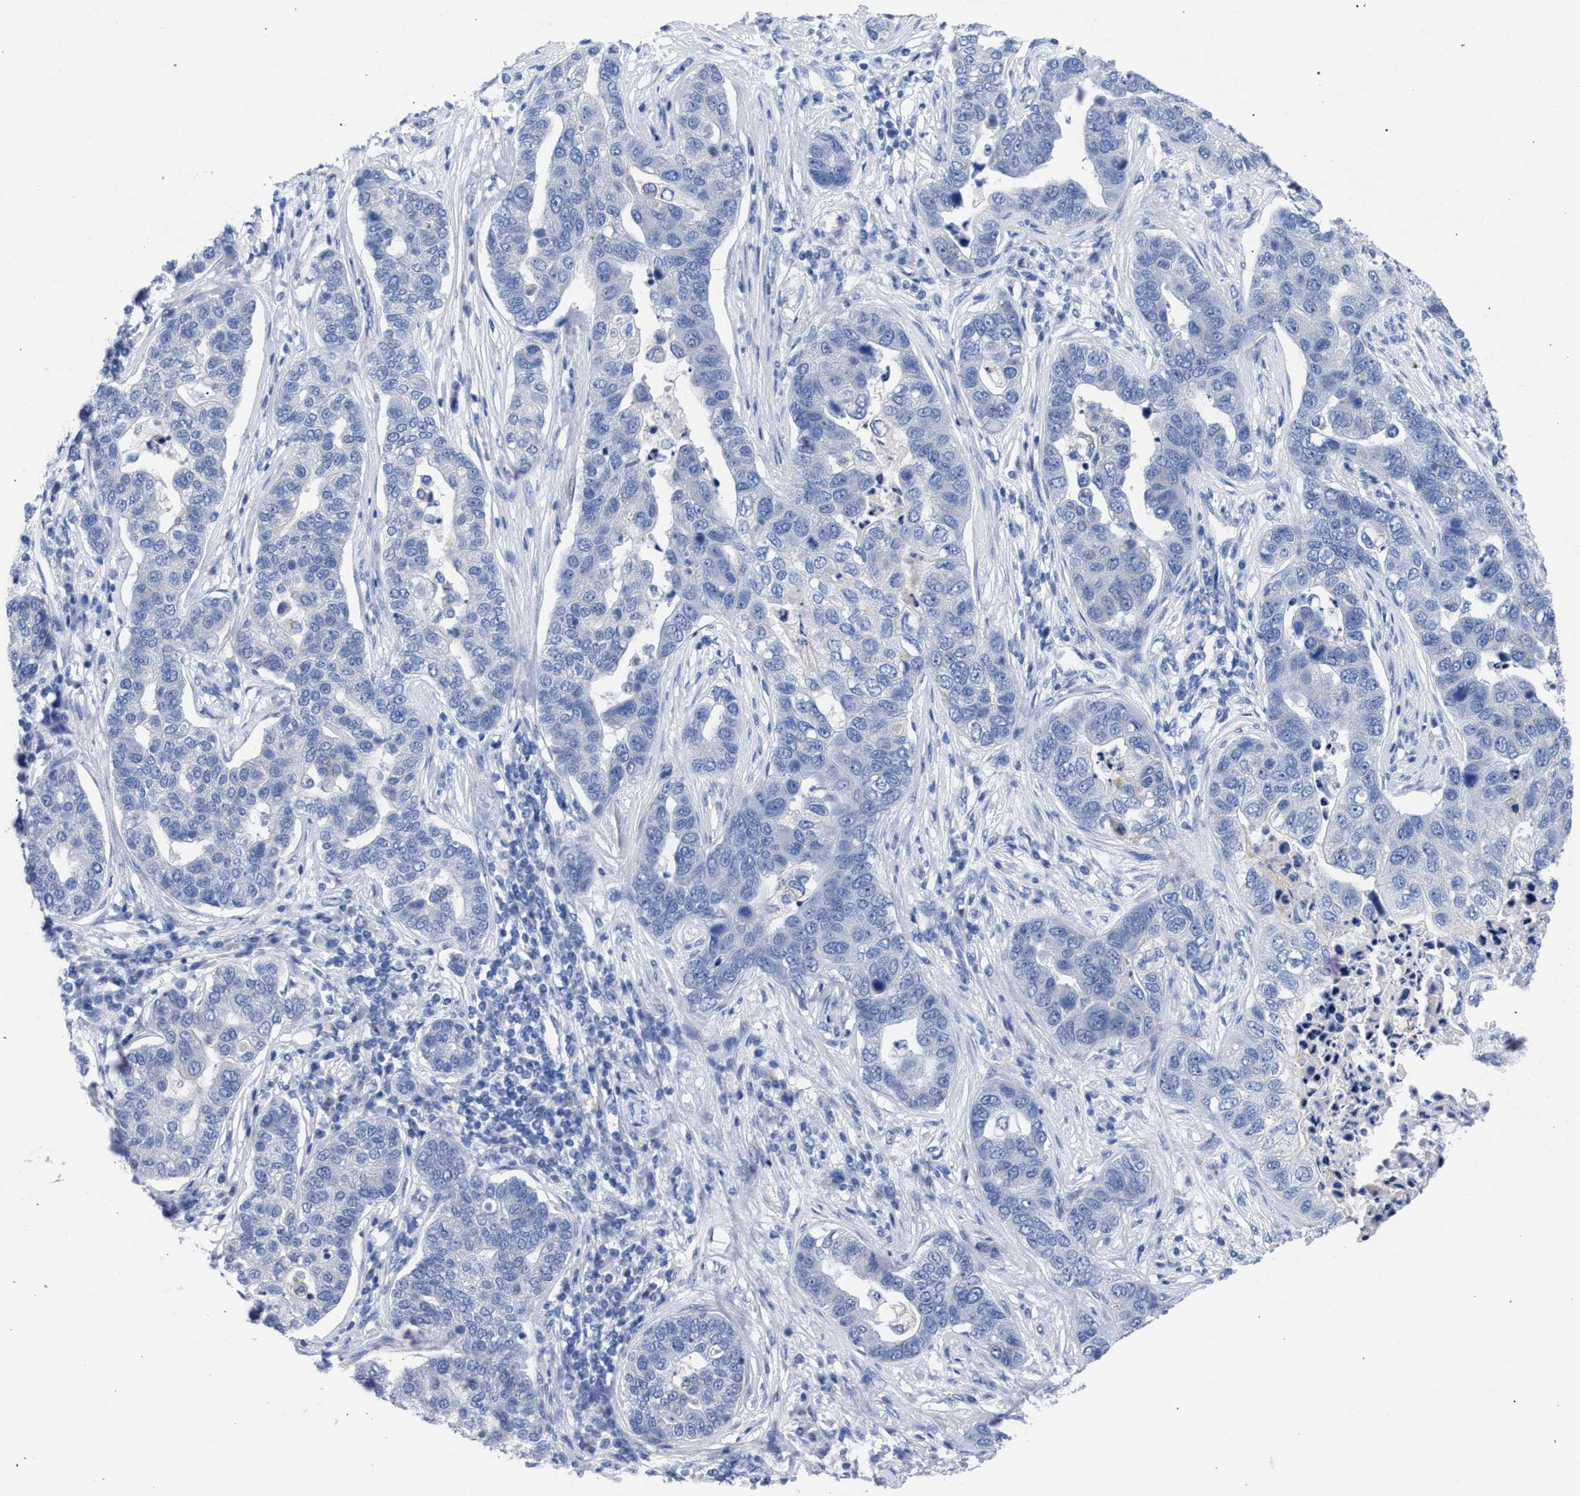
{"staining": {"intensity": "negative", "quantity": "none", "location": "none"}, "tissue": "pancreatic cancer", "cell_type": "Tumor cells", "image_type": "cancer", "snomed": [{"axis": "morphology", "description": "Adenocarcinoma, NOS"}, {"axis": "topography", "description": "Pancreas"}], "caption": "Image shows no significant protein positivity in tumor cells of pancreatic cancer (adenocarcinoma).", "gene": "GOLGA2", "patient": {"sex": "female", "age": 61}}